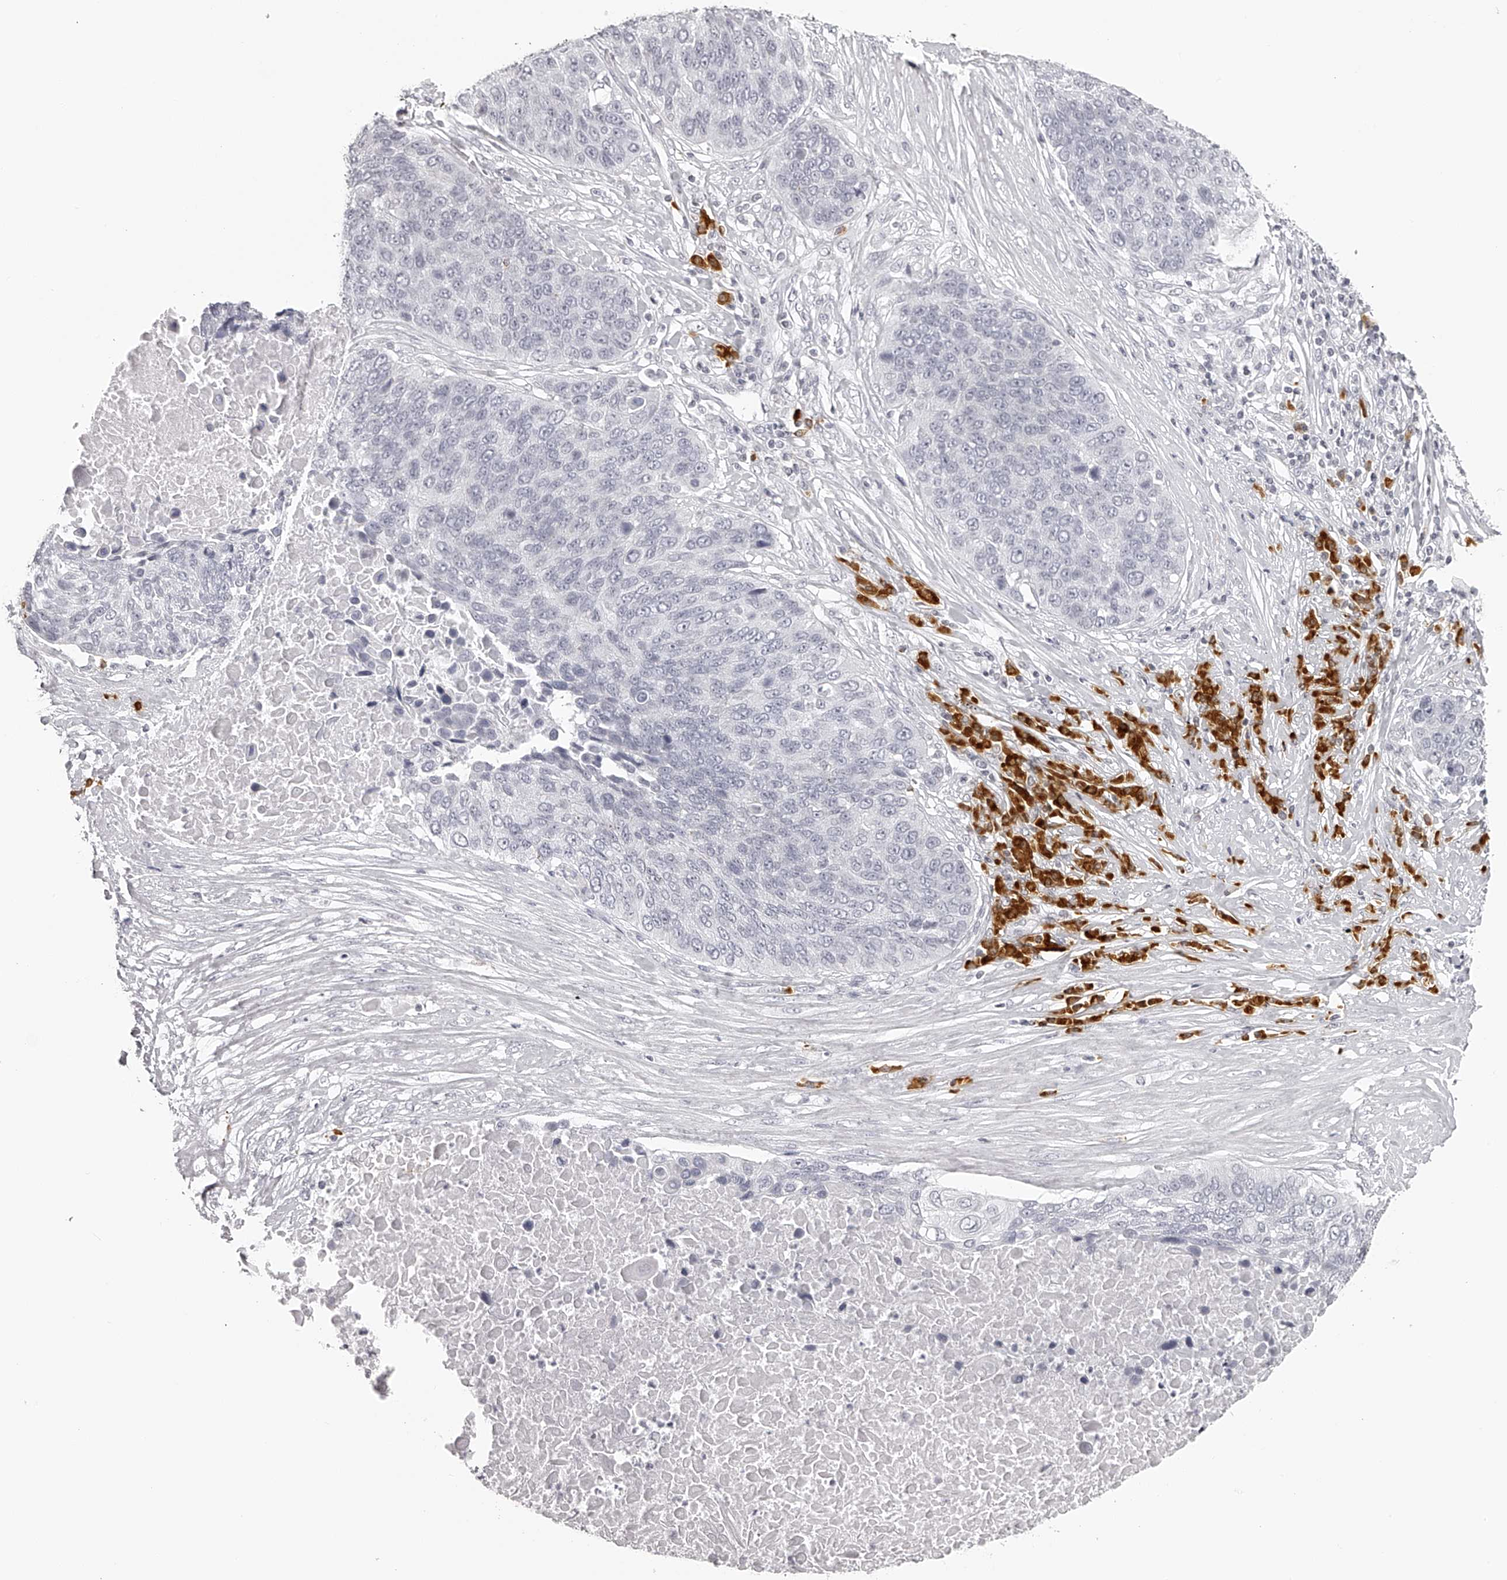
{"staining": {"intensity": "negative", "quantity": "none", "location": "none"}, "tissue": "lung cancer", "cell_type": "Tumor cells", "image_type": "cancer", "snomed": [{"axis": "morphology", "description": "Squamous cell carcinoma, NOS"}, {"axis": "topography", "description": "Lung"}], "caption": "Lung cancer (squamous cell carcinoma) was stained to show a protein in brown. There is no significant staining in tumor cells.", "gene": "SEC11C", "patient": {"sex": "male", "age": 66}}